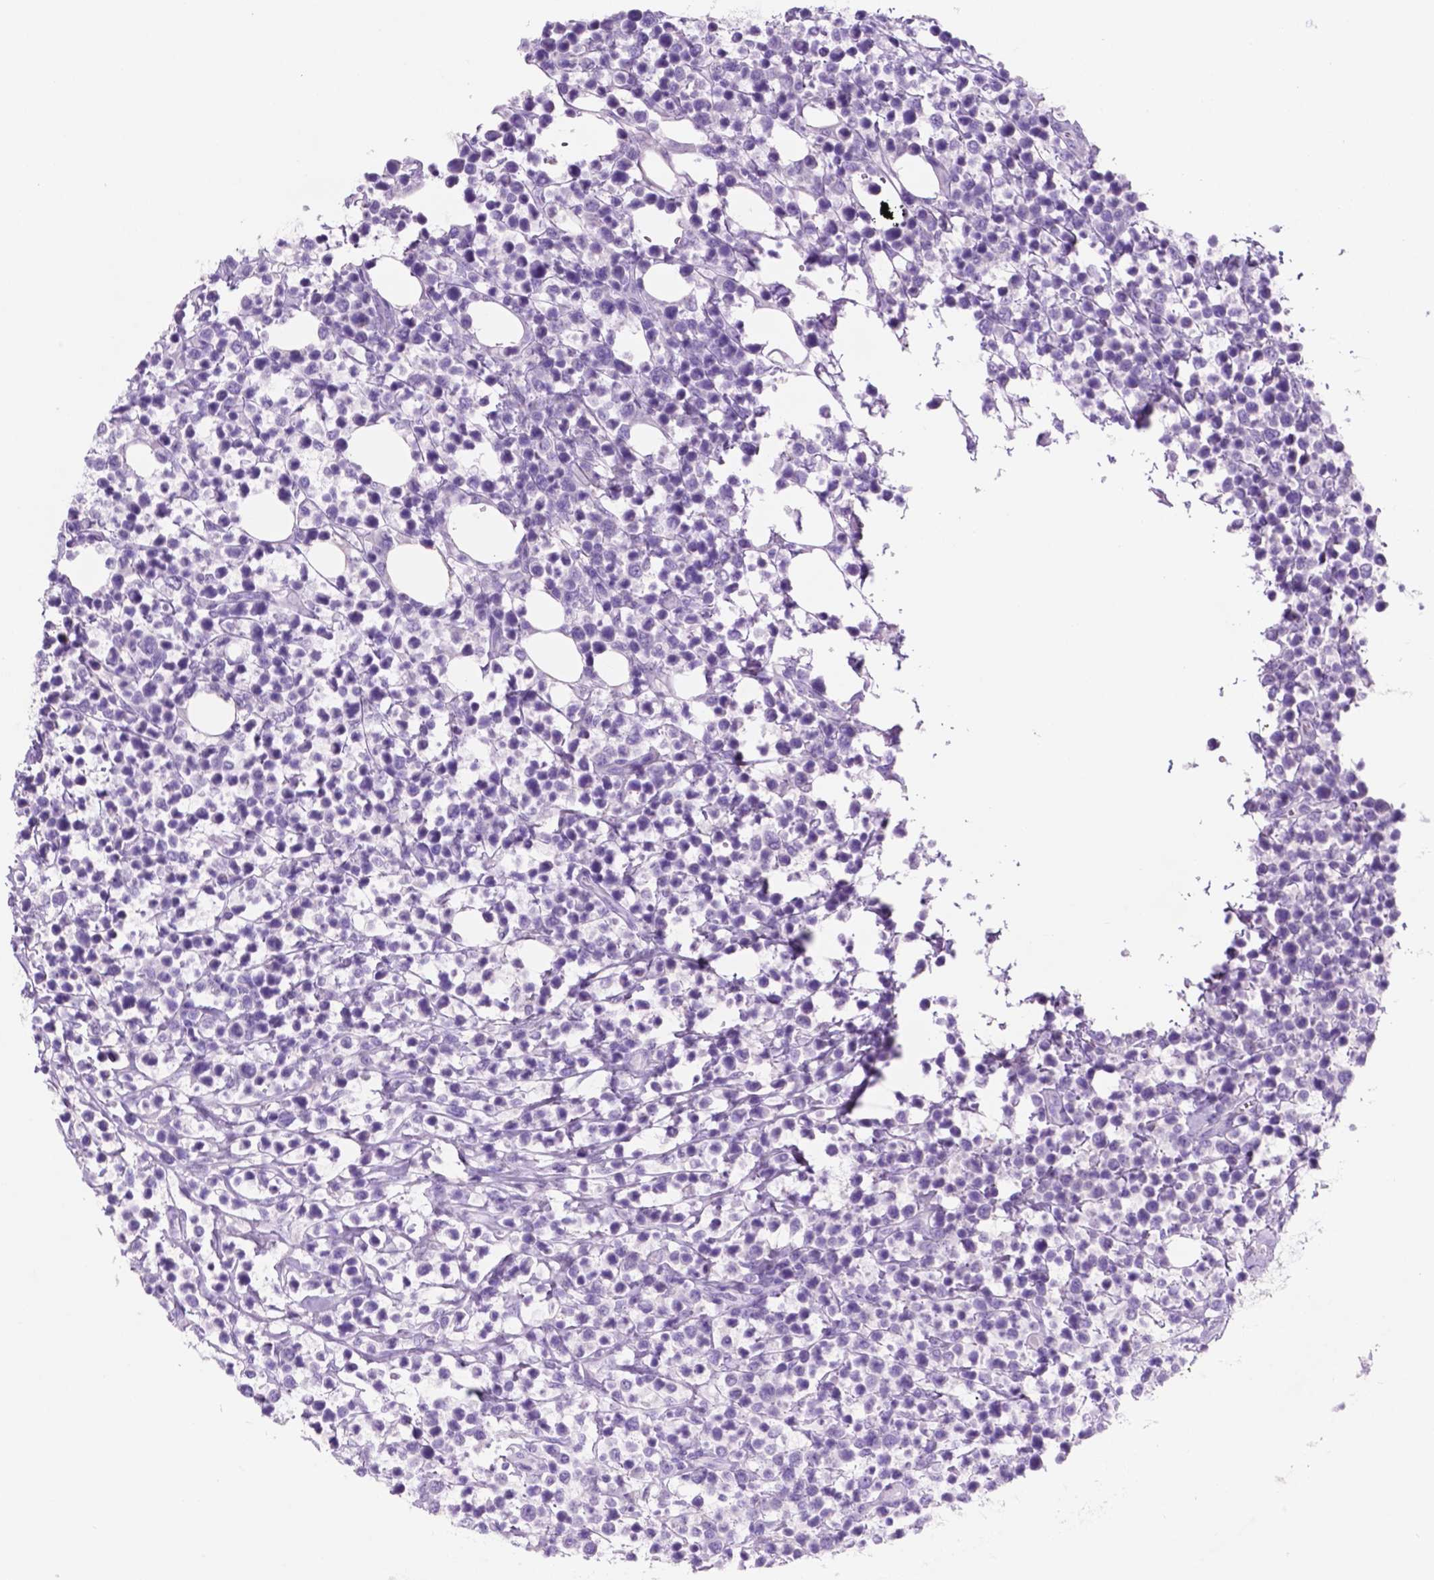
{"staining": {"intensity": "negative", "quantity": "none", "location": "none"}, "tissue": "lymphoma", "cell_type": "Tumor cells", "image_type": "cancer", "snomed": [{"axis": "morphology", "description": "Malignant lymphoma, non-Hodgkin's type, High grade"}, {"axis": "topography", "description": "Soft tissue"}], "caption": "This is an IHC histopathology image of human malignant lymphoma, non-Hodgkin's type (high-grade). There is no expression in tumor cells.", "gene": "POU4F1", "patient": {"sex": "female", "age": 56}}